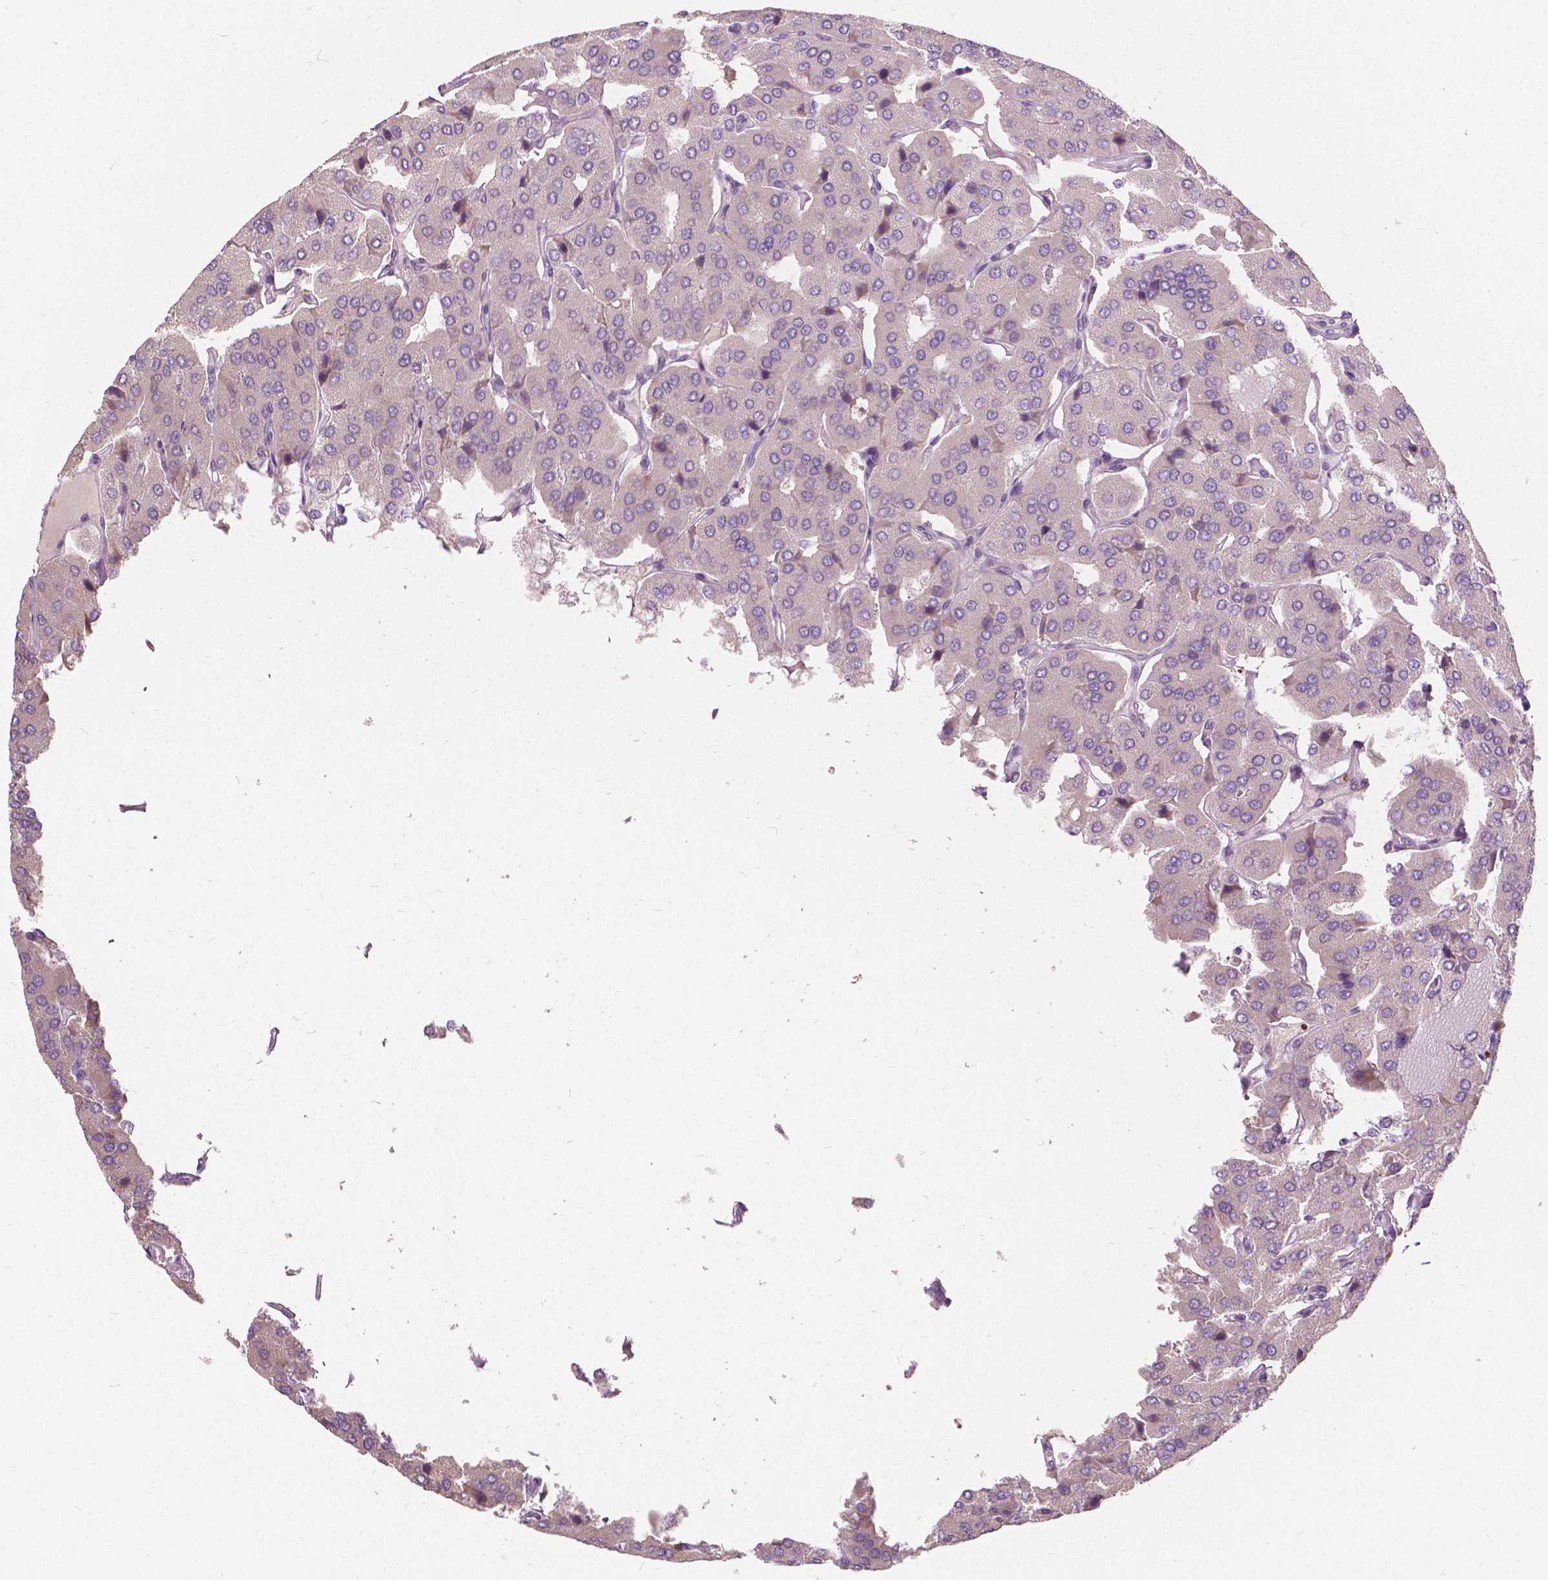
{"staining": {"intensity": "negative", "quantity": "none", "location": "none"}, "tissue": "parathyroid gland", "cell_type": "Glandular cells", "image_type": "normal", "snomed": [{"axis": "morphology", "description": "Normal tissue, NOS"}, {"axis": "morphology", "description": "Adenoma, NOS"}, {"axis": "topography", "description": "Parathyroid gland"}], "caption": "Immunohistochemistry (IHC) image of unremarkable human parathyroid gland stained for a protein (brown), which exhibits no positivity in glandular cells.", "gene": "DLX6", "patient": {"sex": "female", "age": 86}}